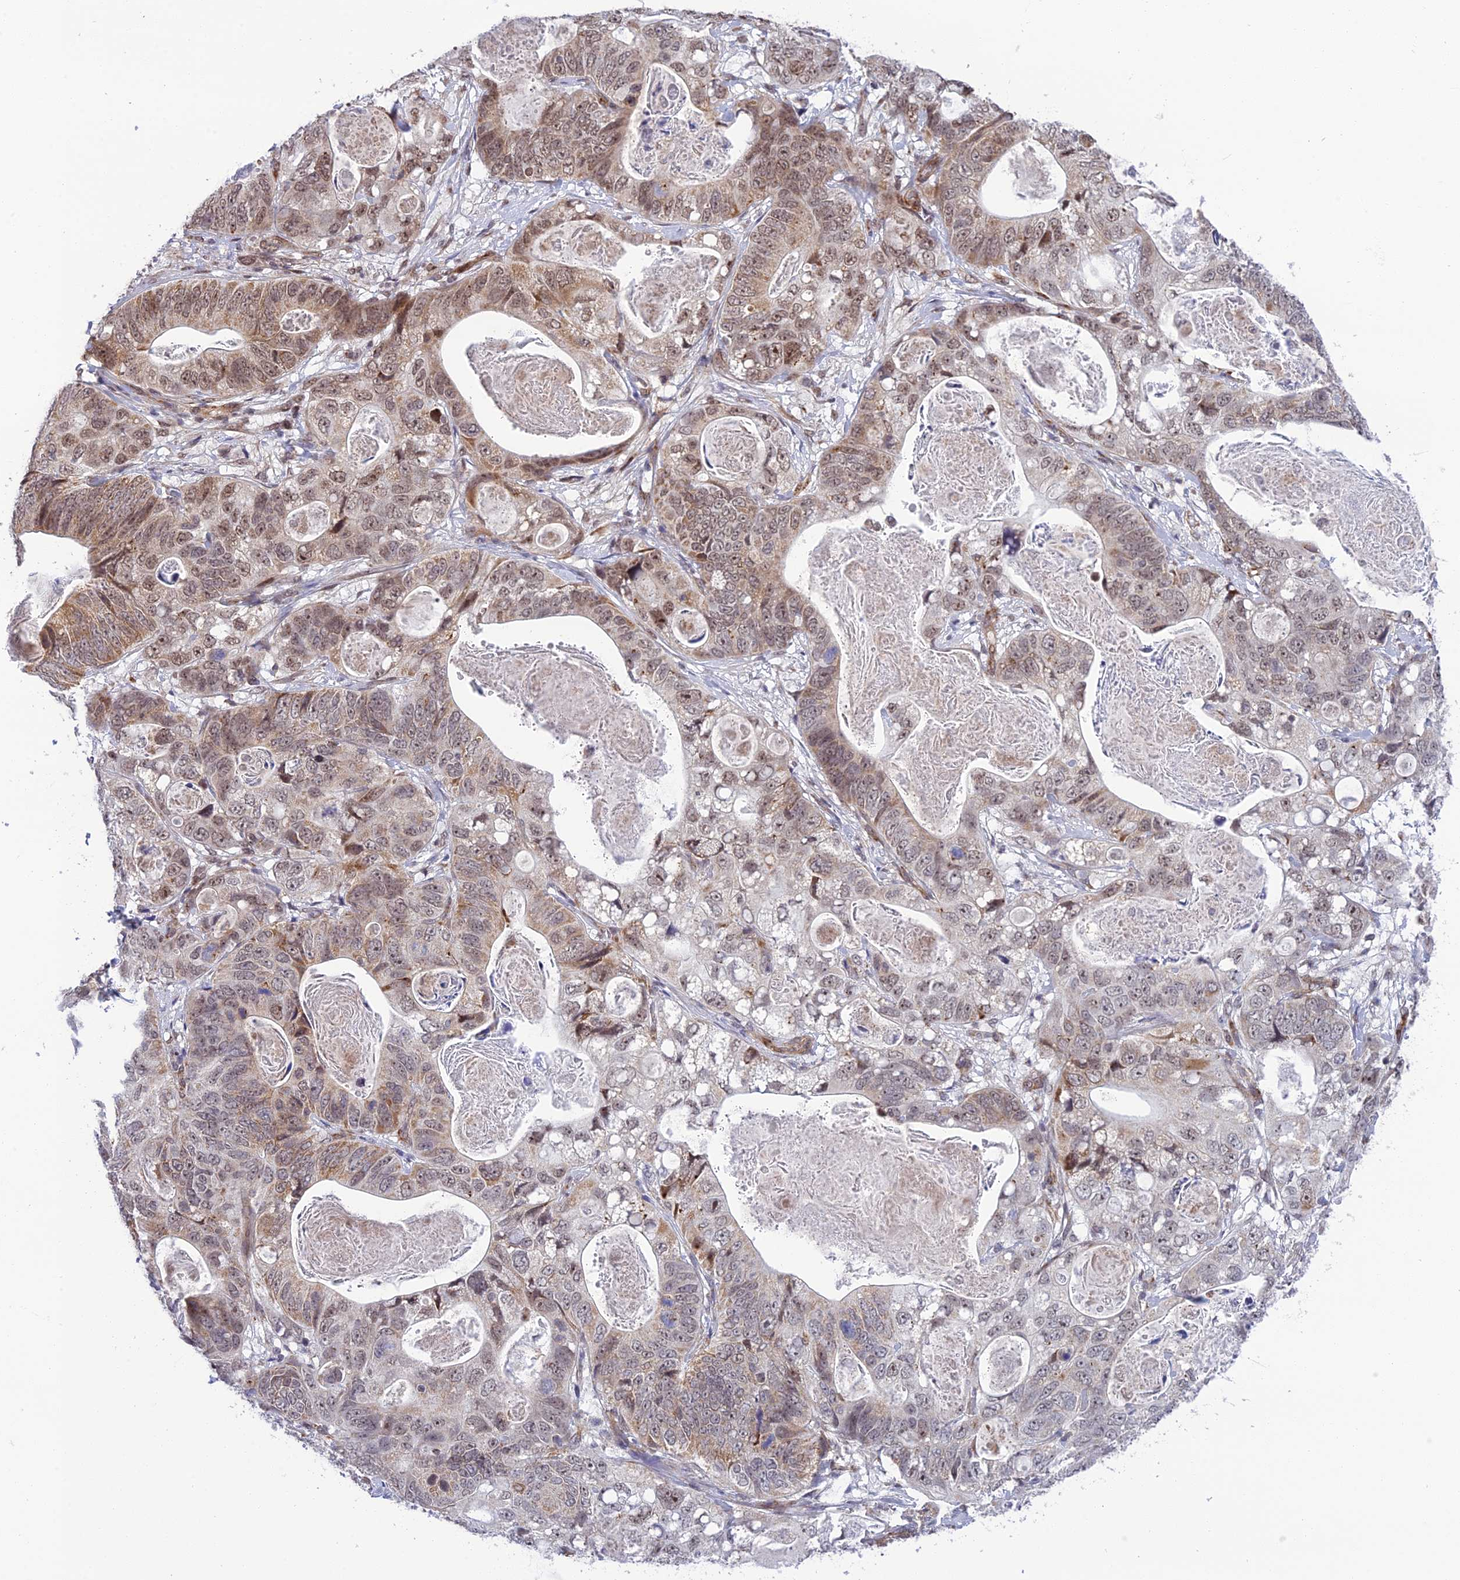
{"staining": {"intensity": "moderate", "quantity": "25%-75%", "location": "cytoplasmic/membranous,nuclear"}, "tissue": "stomach cancer", "cell_type": "Tumor cells", "image_type": "cancer", "snomed": [{"axis": "morphology", "description": "Normal tissue, NOS"}, {"axis": "morphology", "description": "Adenocarcinoma, NOS"}, {"axis": "topography", "description": "Stomach"}], "caption": "This image reveals stomach cancer (adenocarcinoma) stained with IHC to label a protein in brown. The cytoplasmic/membranous and nuclear of tumor cells show moderate positivity for the protein. Nuclei are counter-stained blue.", "gene": "REXO1", "patient": {"sex": "female", "age": 89}}